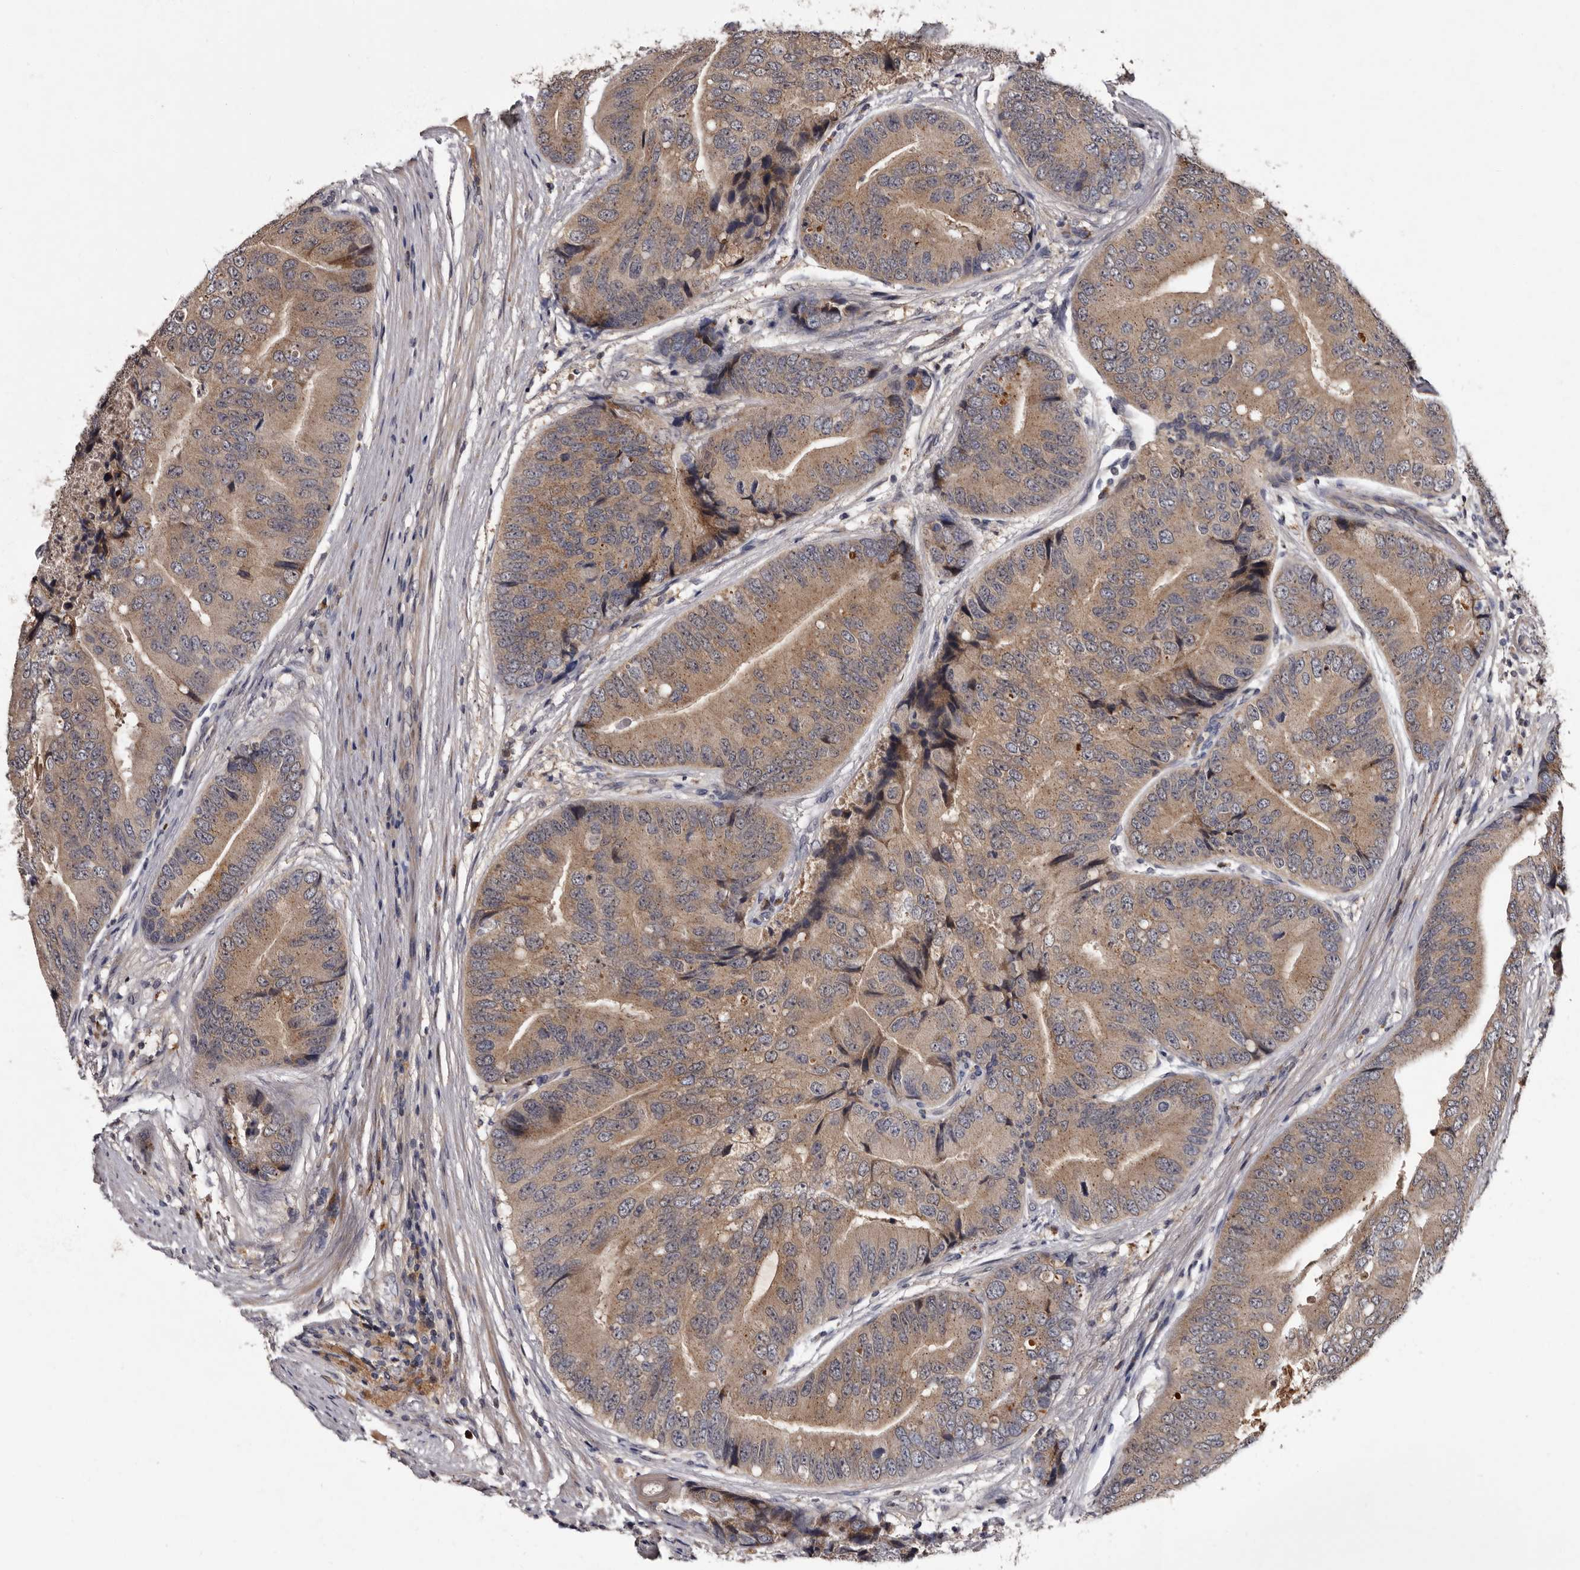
{"staining": {"intensity": "moderate", "quantity": ">75%", "location": "cytoplasmic/membranous"}, "tissue": "prostate cancer", "cell_type": "Tumor cells", "image_type": "cancer", "snomed": [{"axis": "morphology", "description": "Adenocarcinoma, High grade"}, {"axis": "topography", "description": "Prostate"}], "caption": "A histopathology image of human prostate high-grade adenocarcinoma stained for a protein reveals moderate cytoplasmic/membranous brown staining in tumor cells. The staining is performed using DAB brown chromogen to label protein expression. The nuclei are counter-stained blue using hematoxylin.", "gene": "DNPH1", "patient": {"sex": "male", "age": 70}}